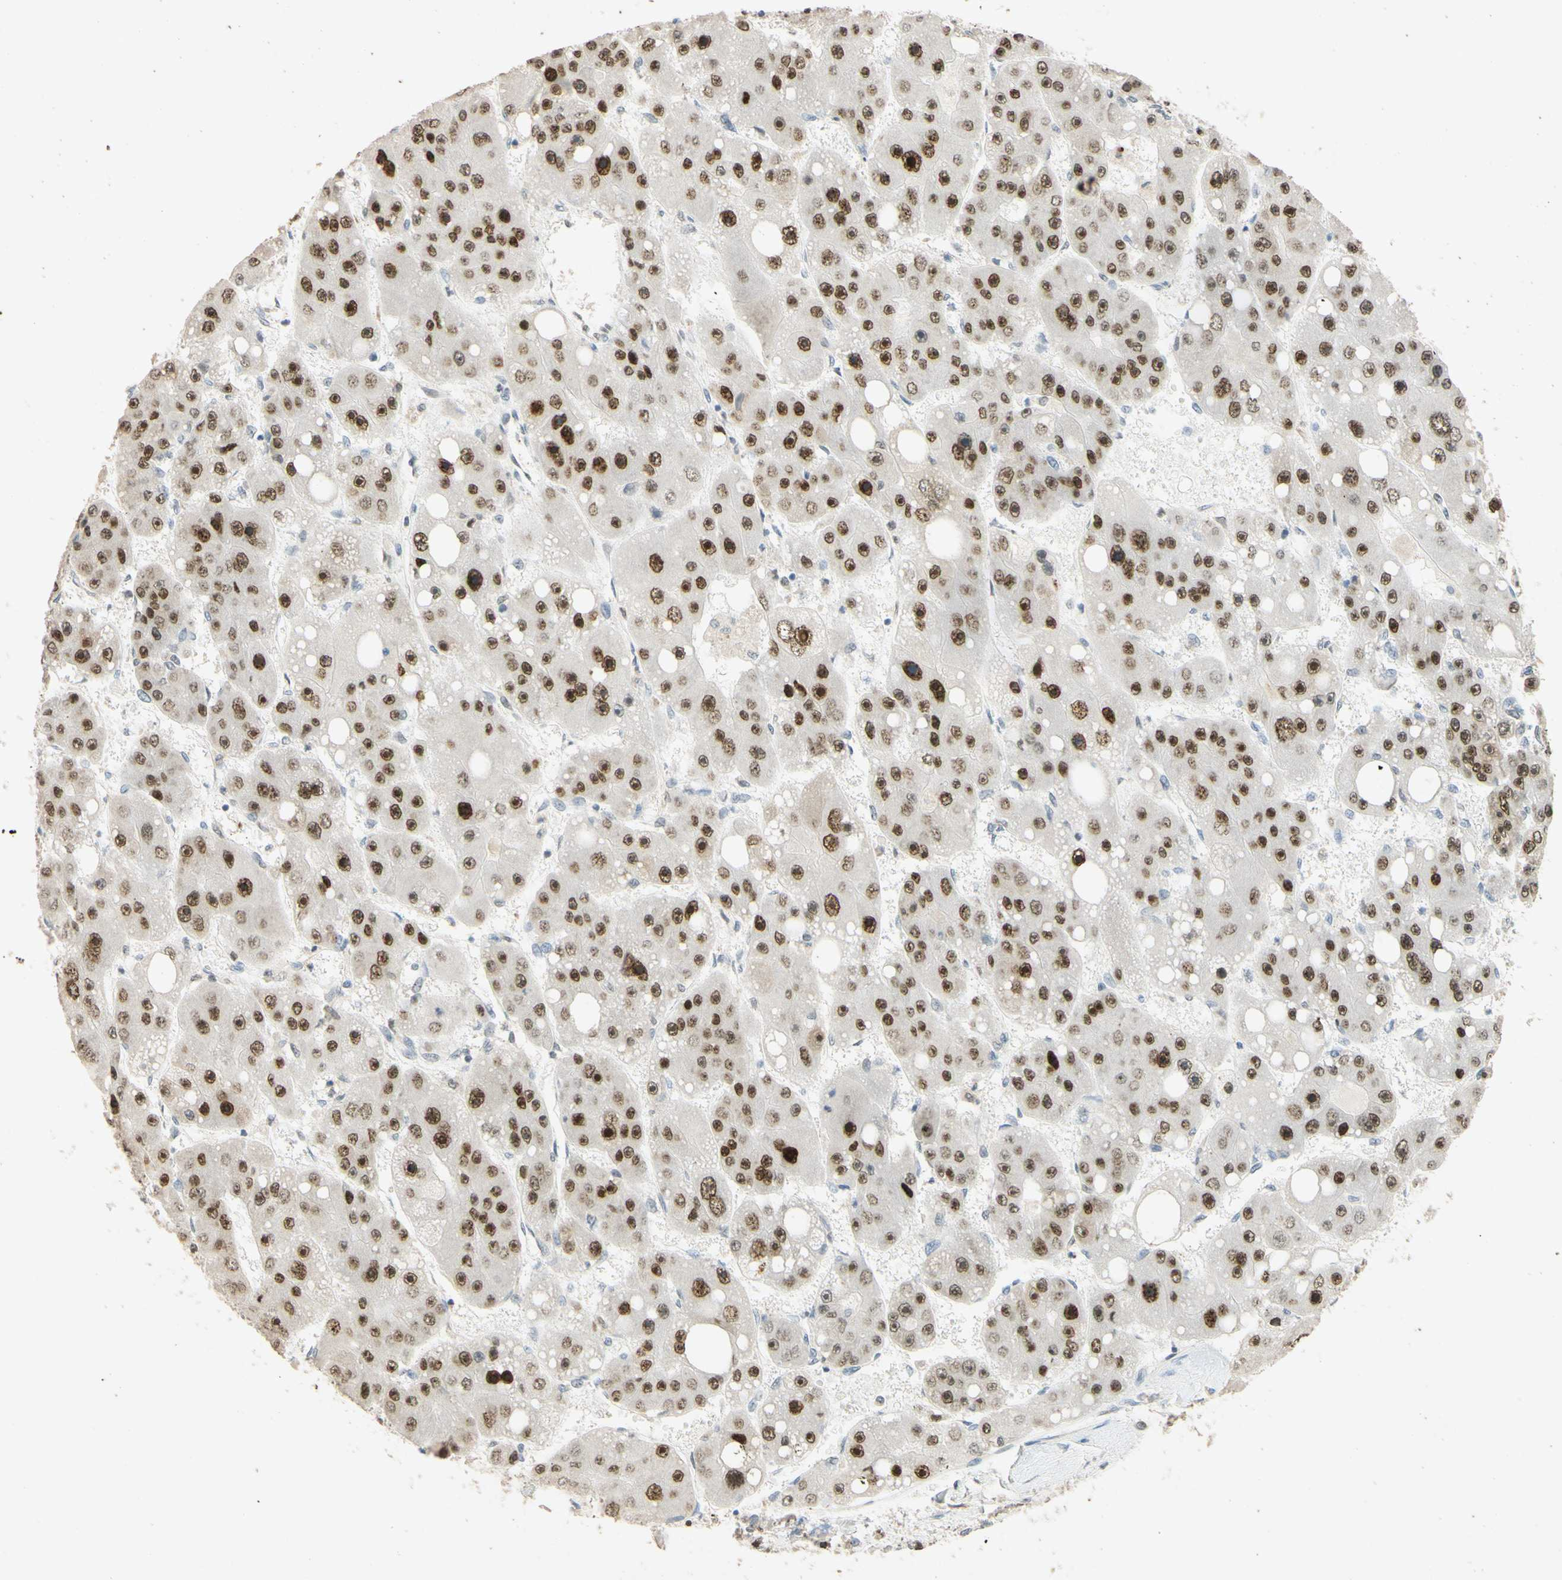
{"staining": {"intensity": "moderate", "quantity": ">75%", "location": "nuclear"}, "tissue": "liver cancer", "cell_type": "Tumor cells", "image_type": "cancer", "snomed": [{"axis": "morphology", "description": "Carcinoma, Hepatocellular, NOS"}, {"axis": "topography", "description": "Liver"}], "caption": "Protein analysis of hepatocellular carcinoma (liver) tissue demonstrates moderate nuclear positivity in approximately >75% of tumor cells.", "gene": "POLB", "patient": {"sex": "female", "age": 61}}